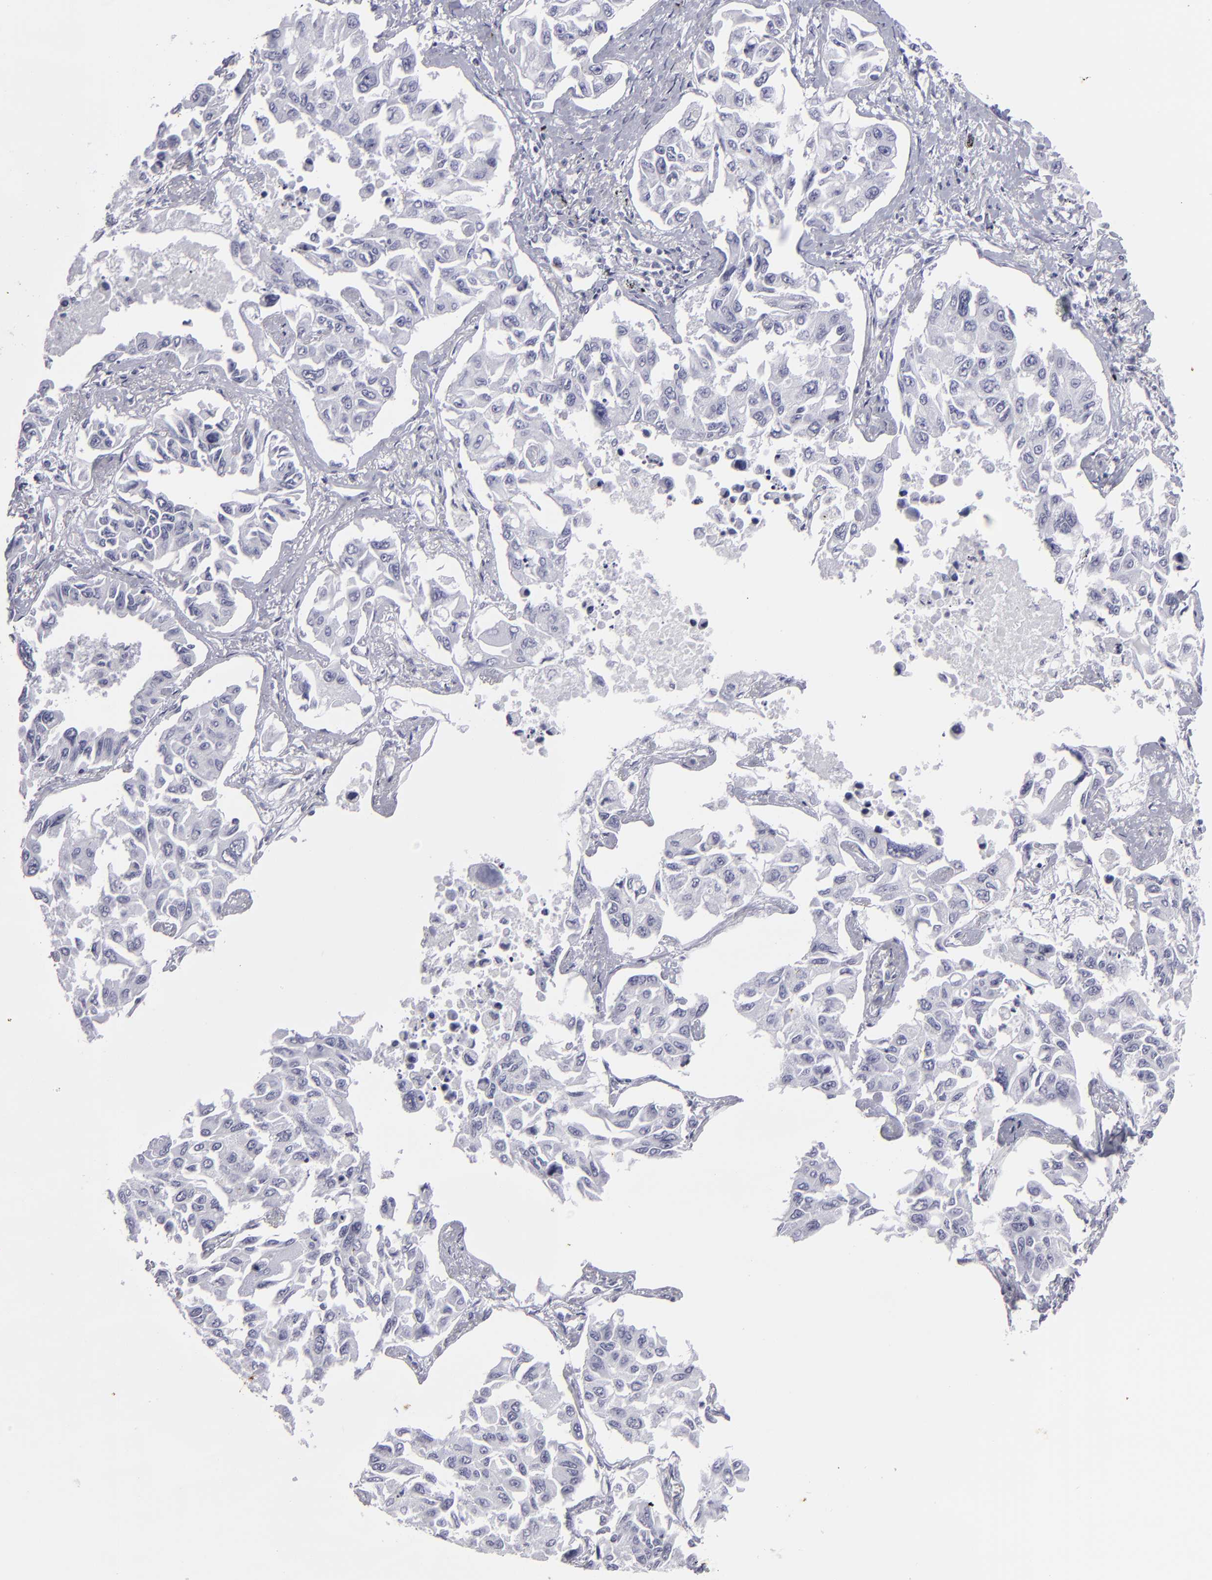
{"staining": {"intensity": "negative", "quantity": "none", "location": "none"}, "tissue": "lung cancer", "cell_type": "Tumor cells", "image_type": "cancer", "snomed": [{"axis": "morphology", "description": "Adenocarcinoma, NOS"}, {"axis": "topography", "description": "Lung"}], "caption": "Tumor cells are negative for protein expression in human lung cancer. The staining was performed using DAB (3,3'-diaminobenzidine) to visualize the protein expression in brown, while the nuclei were stained in blue with hematoxylin (Magnification: 20x).", "gene": "KRT1", "patient": {"sex": "male", "age": 64}}